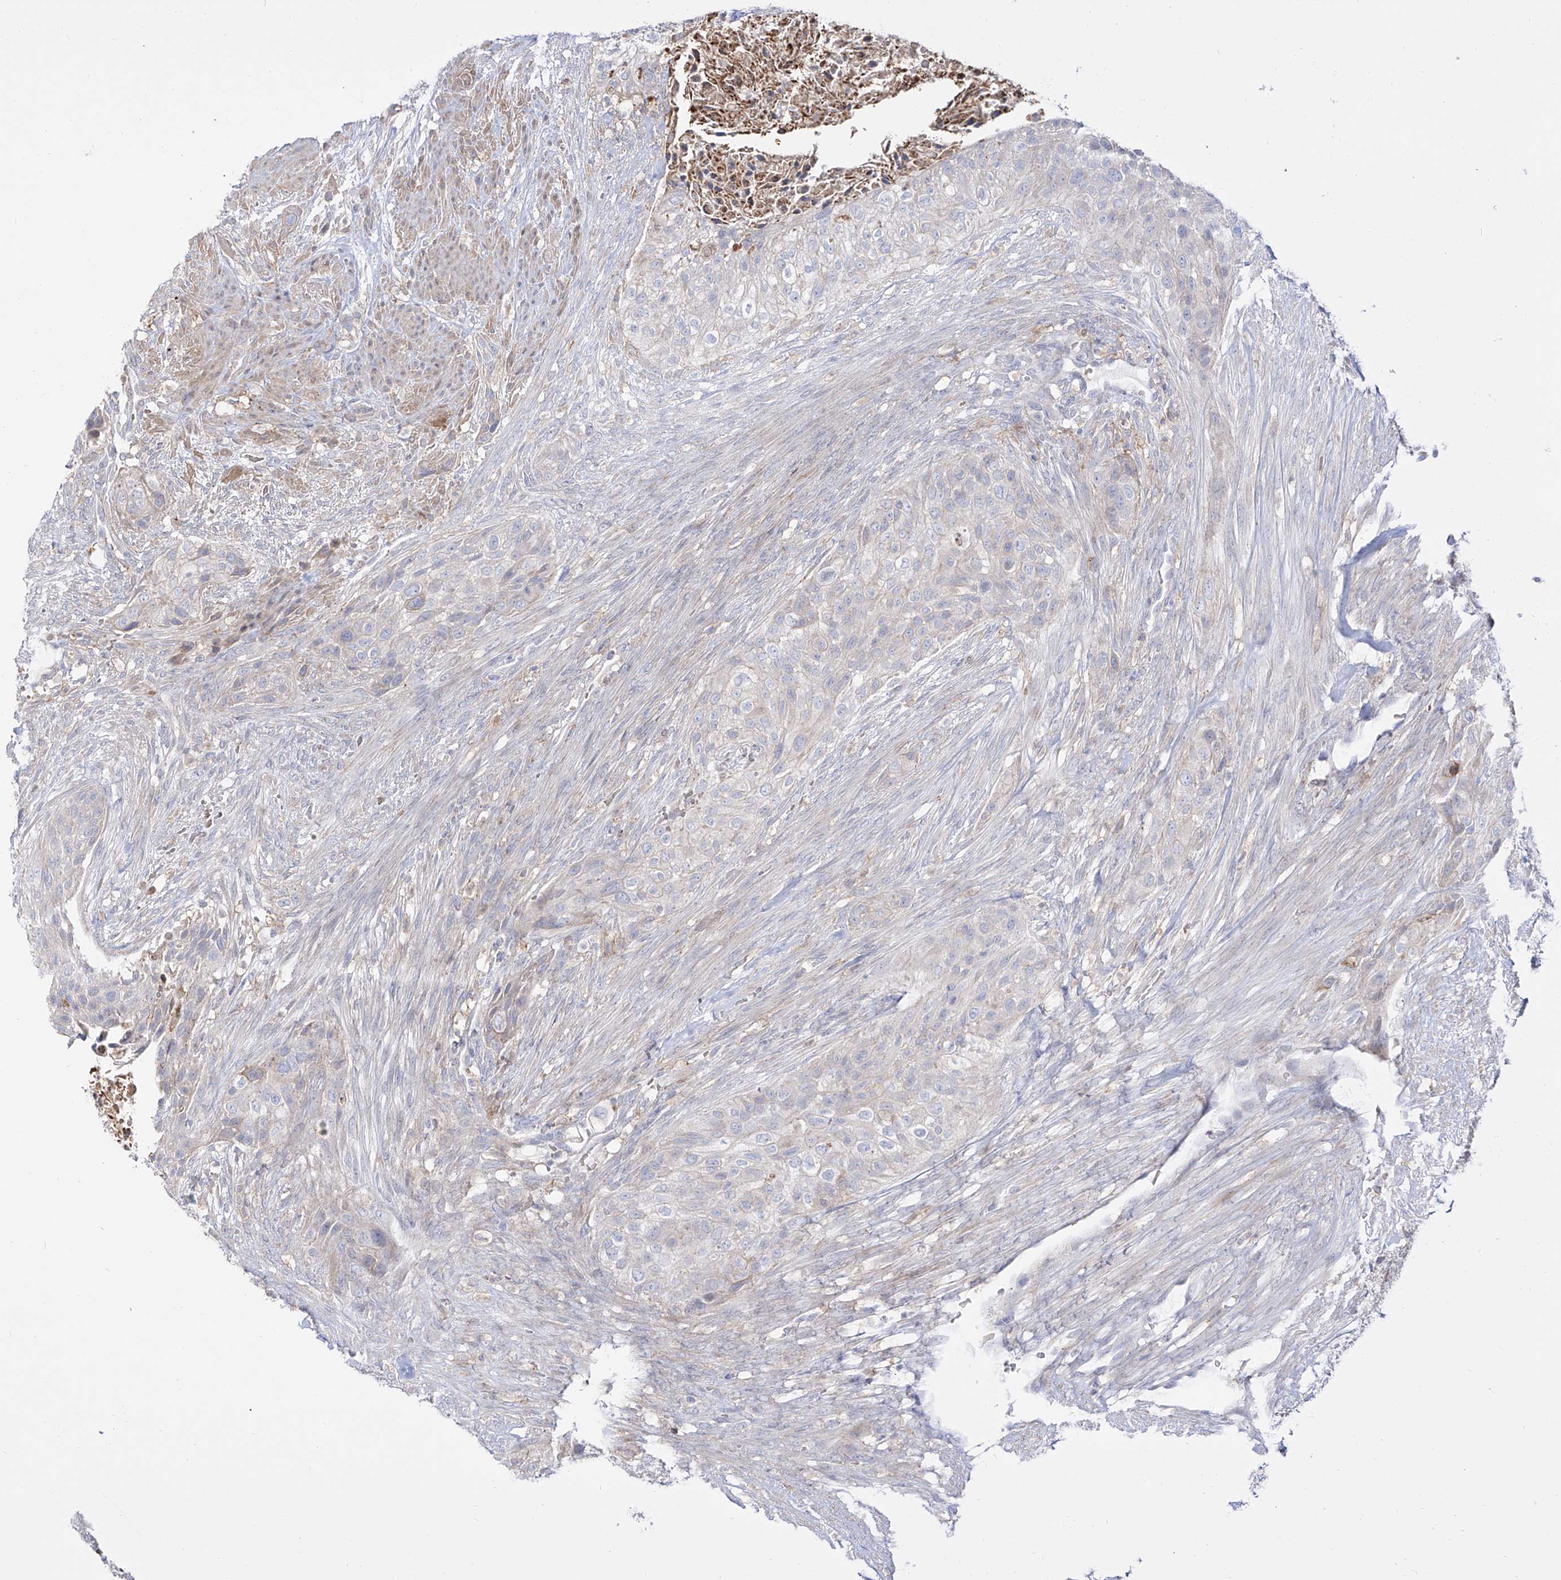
{"staining": {"intensity": "negative", "quantity": "none", "location": "none"}, "tissue": "urothelial cancer", "cell_type": "Tumor cells", "image_type": "cancer", "snomed": [{"axis": "morphology", "description": "Urothelial carcinoma, High grade"}, {"axis": "topography", "description": "Urinary bladder"}], "caption": "High power microscopy histopathology image of an immunohistochemistry (IHC) micrograph of urothelial cancer, revealing no significant positivity in tumor cells.", "gene": "ZGRF1", "patient": {"sex": "male", "age": 35}}